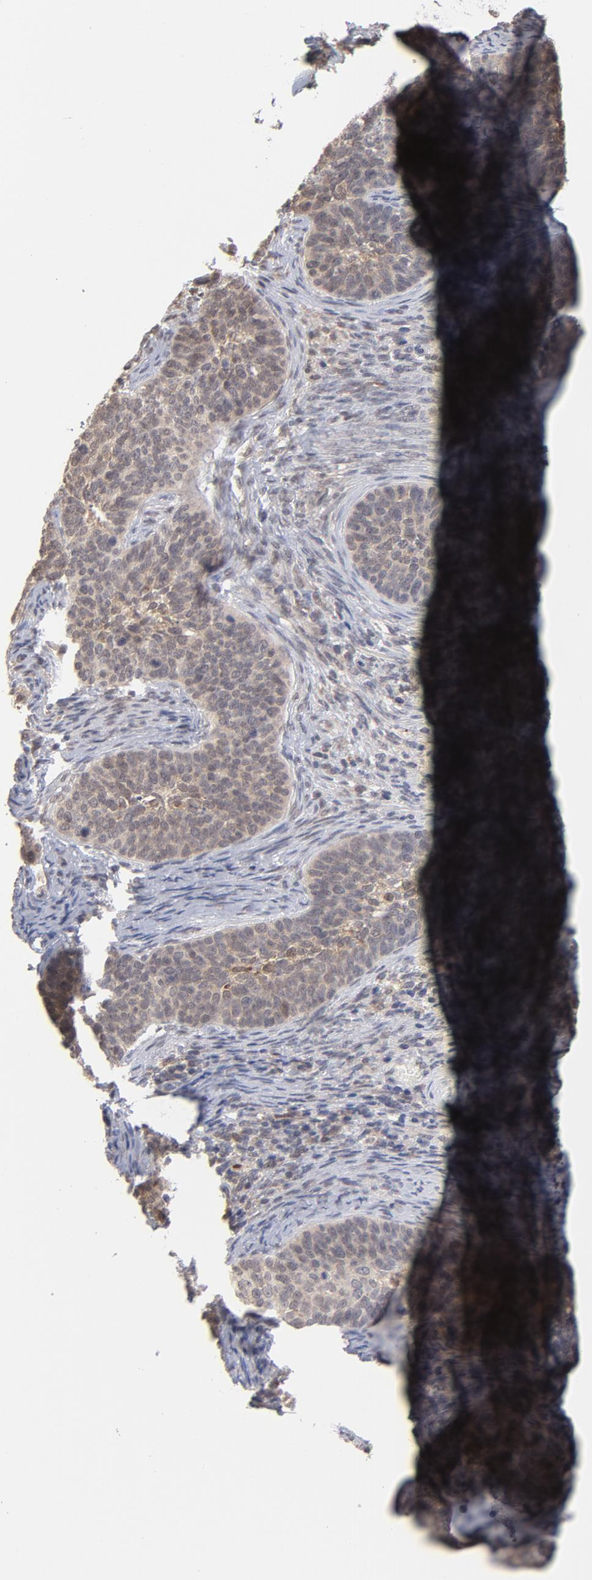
{"staining": {"intensity": "weak", "quantity": "<25%", "location": "cytoplasmic/membranous,nuclear"}, "tissue": "cervical cancer", "cell_type": "Tumor cells", "image_type": "cancer", "snomed": [{"axis": "morphology", "description": "Squamous cell carcinoma, NOS"}, {"axis": "topography", "description": "Cervix"}], "caption": "There is no significant positivity in tumor cells of cervical squamous cell carcinoma.", "gene": "OAS1", "patient": {"sex": "female", "age": 33}}